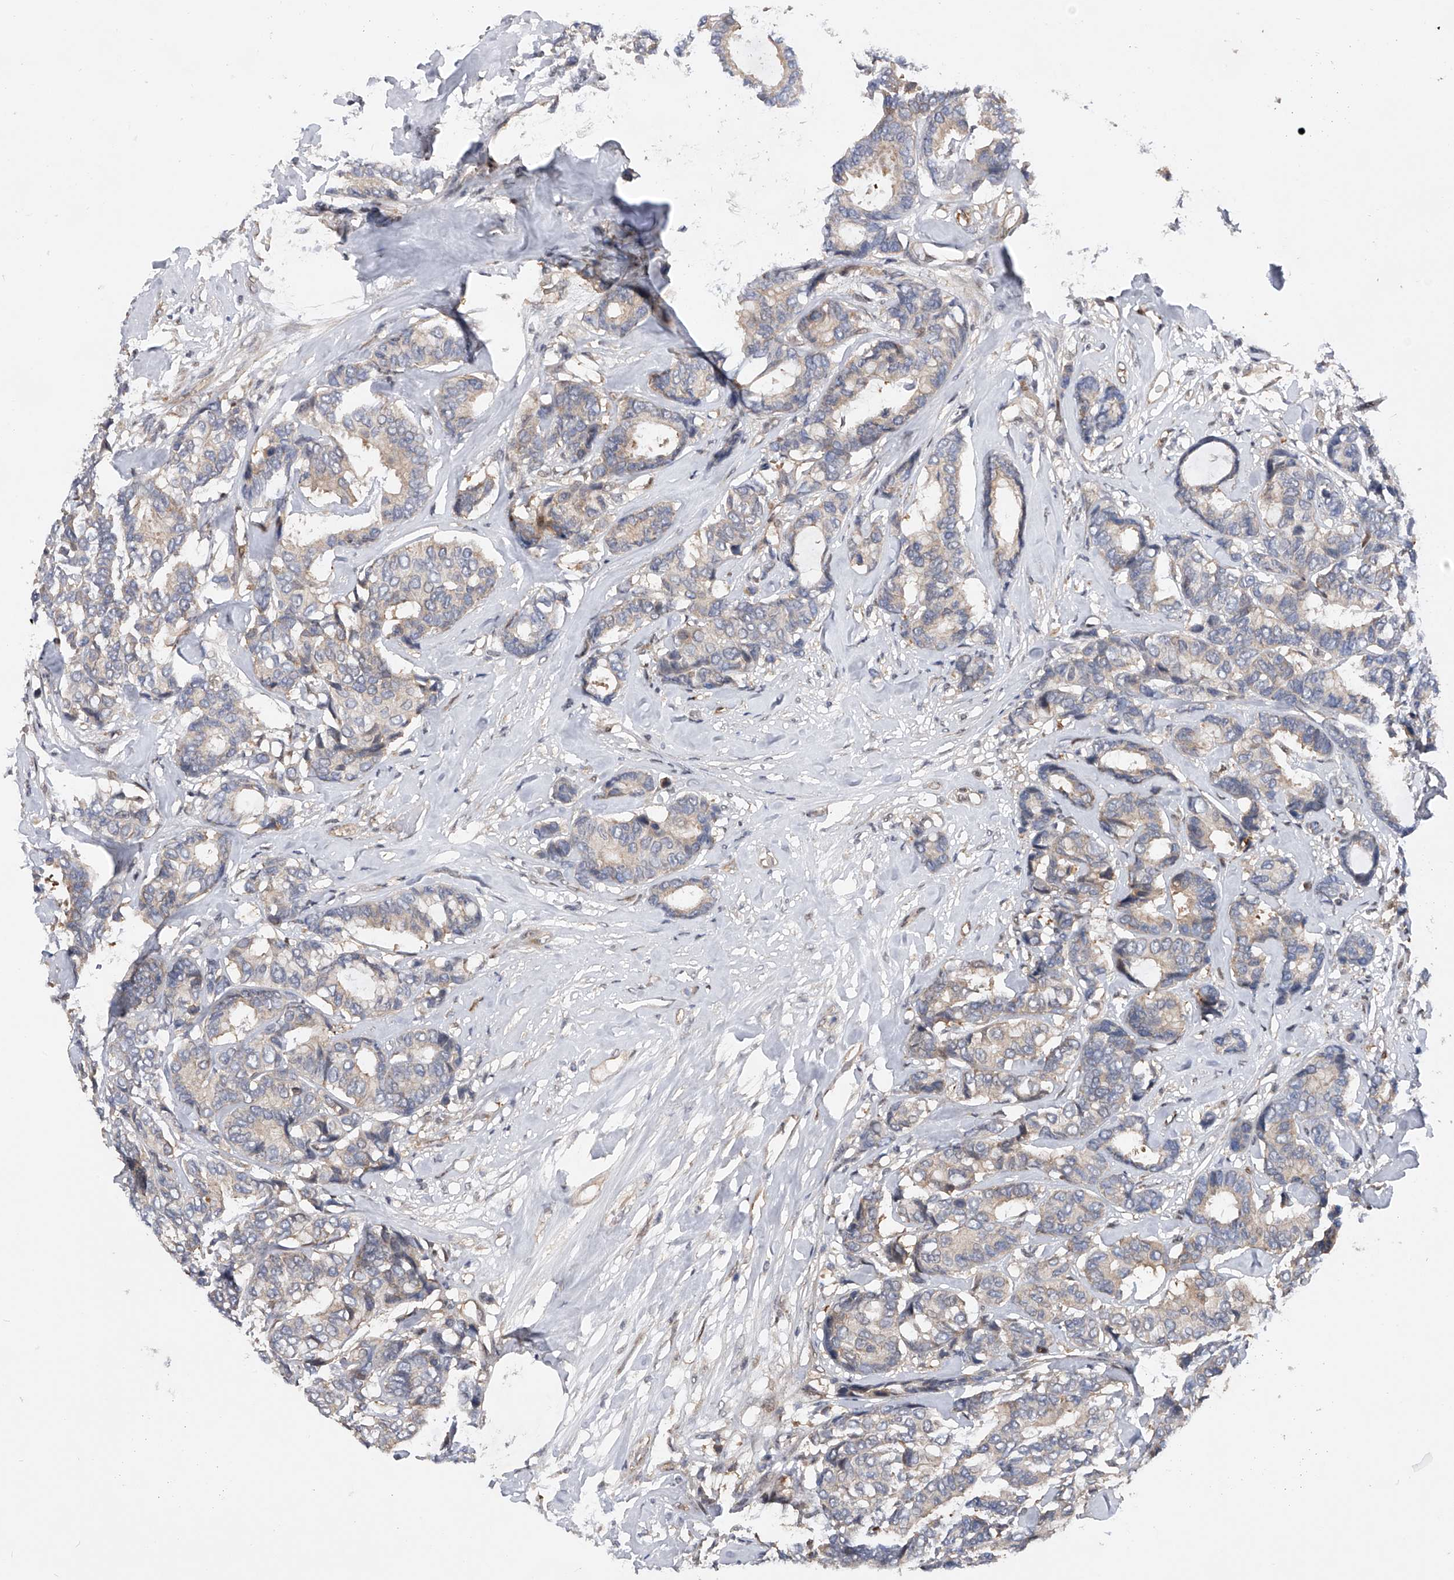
{"staining": {"intensity": "negative", "quantity": "none", "location": "none"}, "tissue": "breast cancer", "cell_type": "Tumor cells", "image_type": "cancer", "snomed": [{"axis": "morphology", "description": "Duct carcinoma"}, {"axis": "topography", "description": "Breast"}], "caption": "An image of human breast cancer (infiltrating ductal carcinoma) is negative for staining in tumor cells.", "gene": "RWDD2A", "patient": {"sex": "female", "age": 87}}